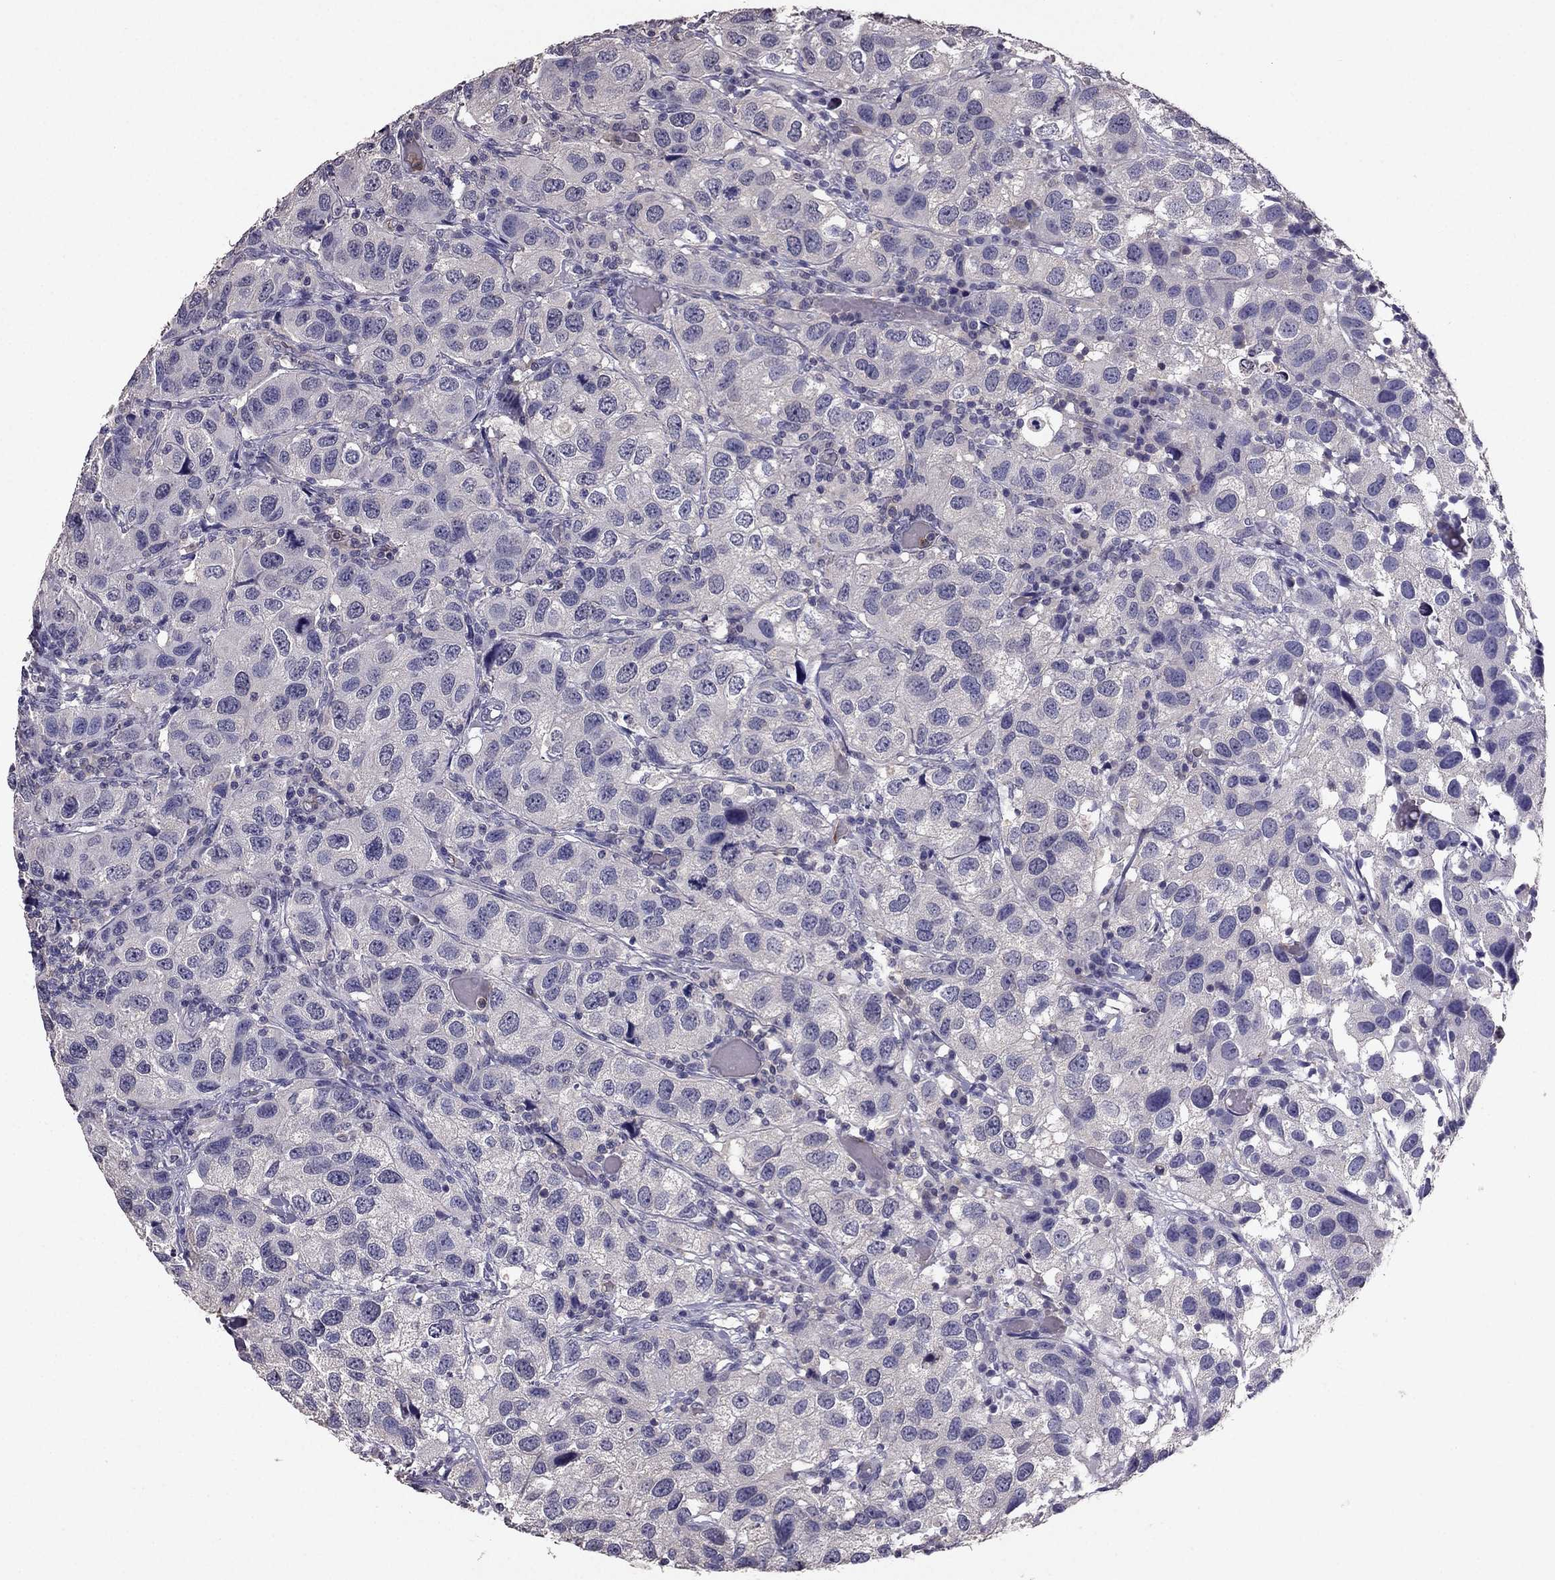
{"staining": {"intensity": "negative", "quantity": "none", "location": "none"}, "tissue": "urothelial cancer", "cell_type": "Tumor cells", "image_type": "cancer", "snomed": [{"axis": "morphology", "description": "Urothelial carcinoma, High grade"}, {"axis": "topography", "description": "Urinary bladder"}], "caption": "Tumor cells are negative for brown protein staining in urothelial cancer. (Brightfield microscopy of DAB (3,3'-diaminobenzidine) immunohistochemistry at high magnification).", "gene": "RFLNB", "patient": {"sex": "male", "age": 79}}